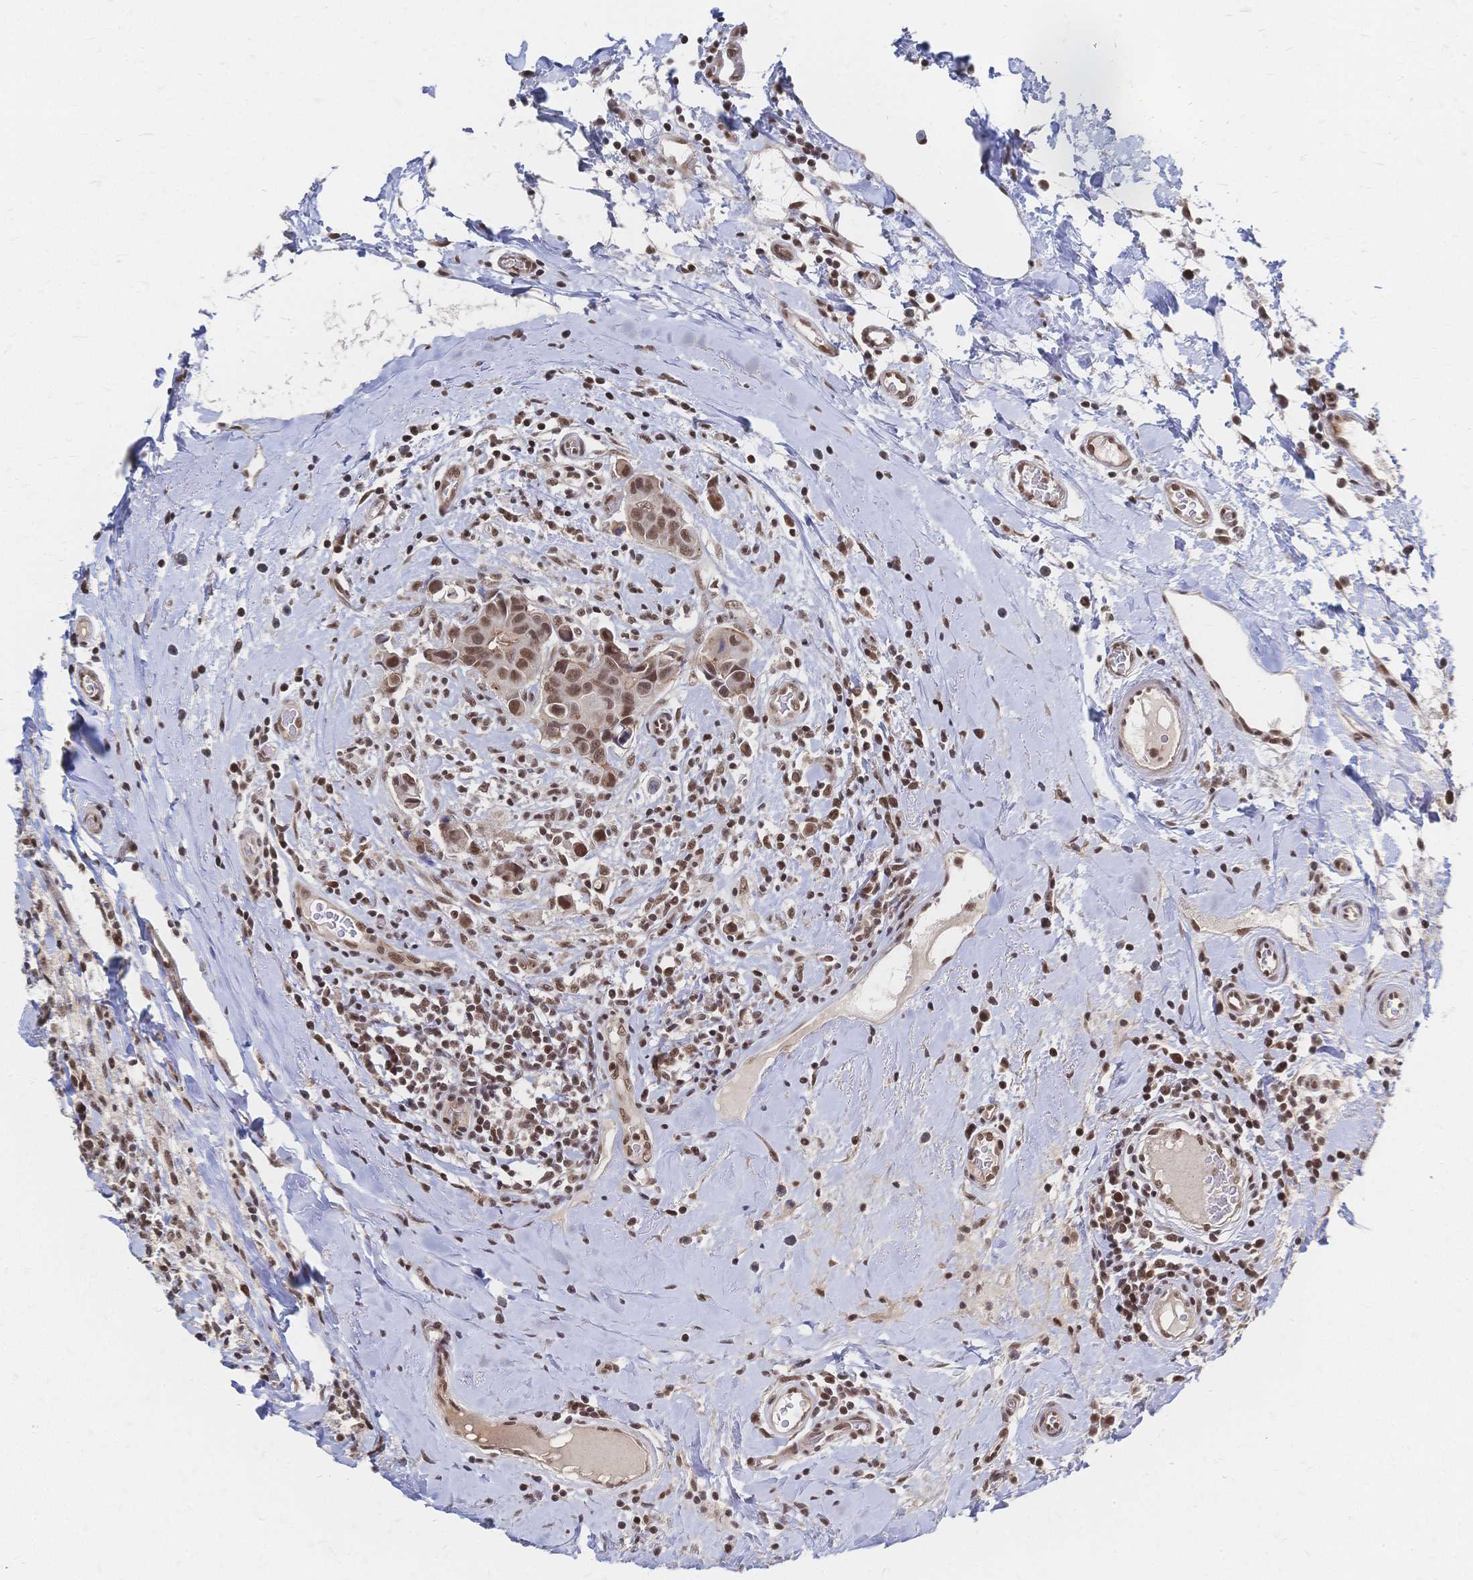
{"staining": {"intensity": "moderate", "quantity": ">75%", "location": "nuclear"}, "tissue": "breast cancer", "cell_type": "Tumor cells", "image_type": "cancer", "snomed": [{"axis": "morphology", "description": "Duct carcinoma"}, {"axis": "topography", "description": "Breast"}], "caption": "Immunohistochemistry (DAB) staining of breast cancer shows moderate nuclear protein staining in approximately >75% of tumor cells.", "gene": "NELFA", "patient": {"sex": "female", "age": 24}}